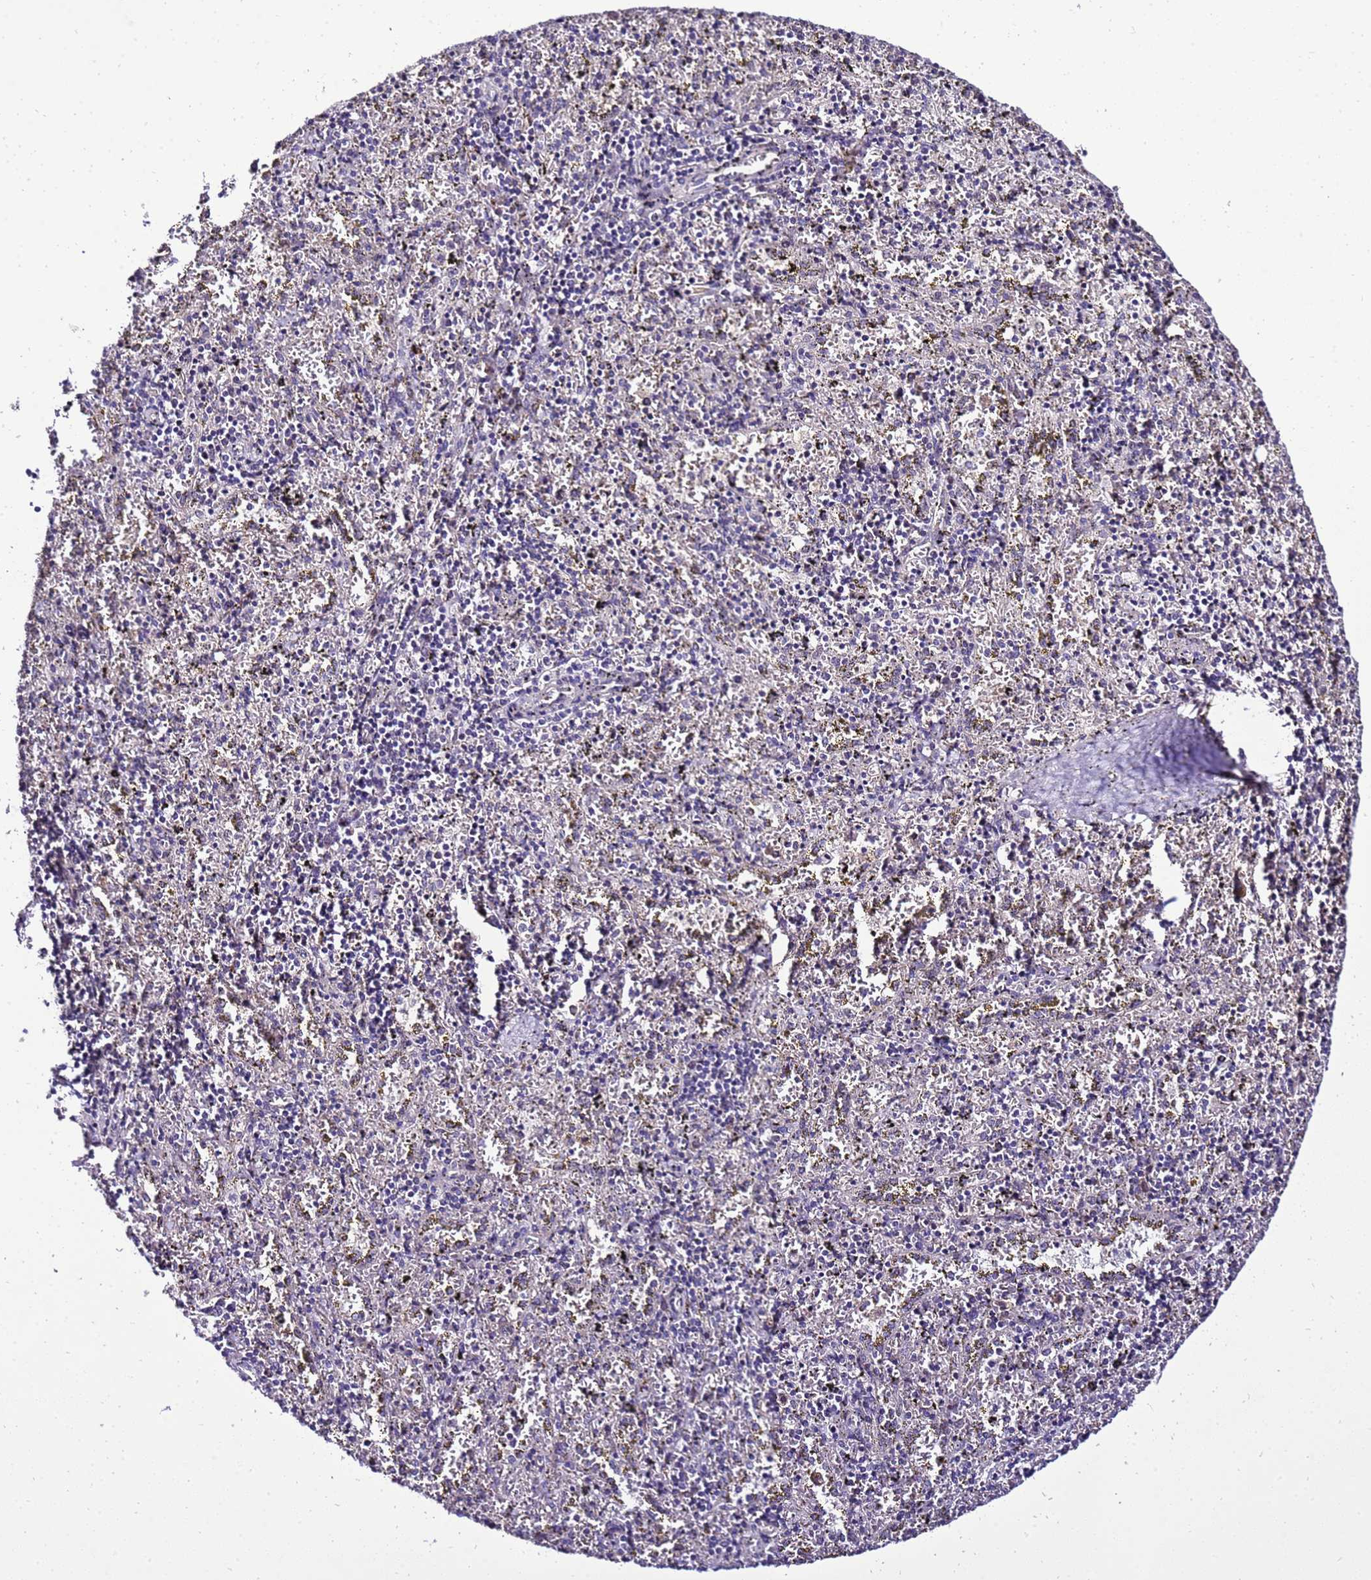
{"staining": {"intensity": "negative", "quantity": "none", "location": "none"}, "tissue": "spleen", "cell_type": "Cells in red pulp", "image_type": "normal", "snomed": [{"axis": "morphology", "description": "Normal tissue, NOS"}, {"axis": "topography", "description": "Spleen"}], "caption": "Micrograph shows no significant protein staining in cells in red pulp of normal spleen. (Brightfield microscopy of DAB (3,3'-diaminobenzidine) IHC at high magnification).", "gene": "C19orf47", "patient": {"sex": "male", "age": 11}}